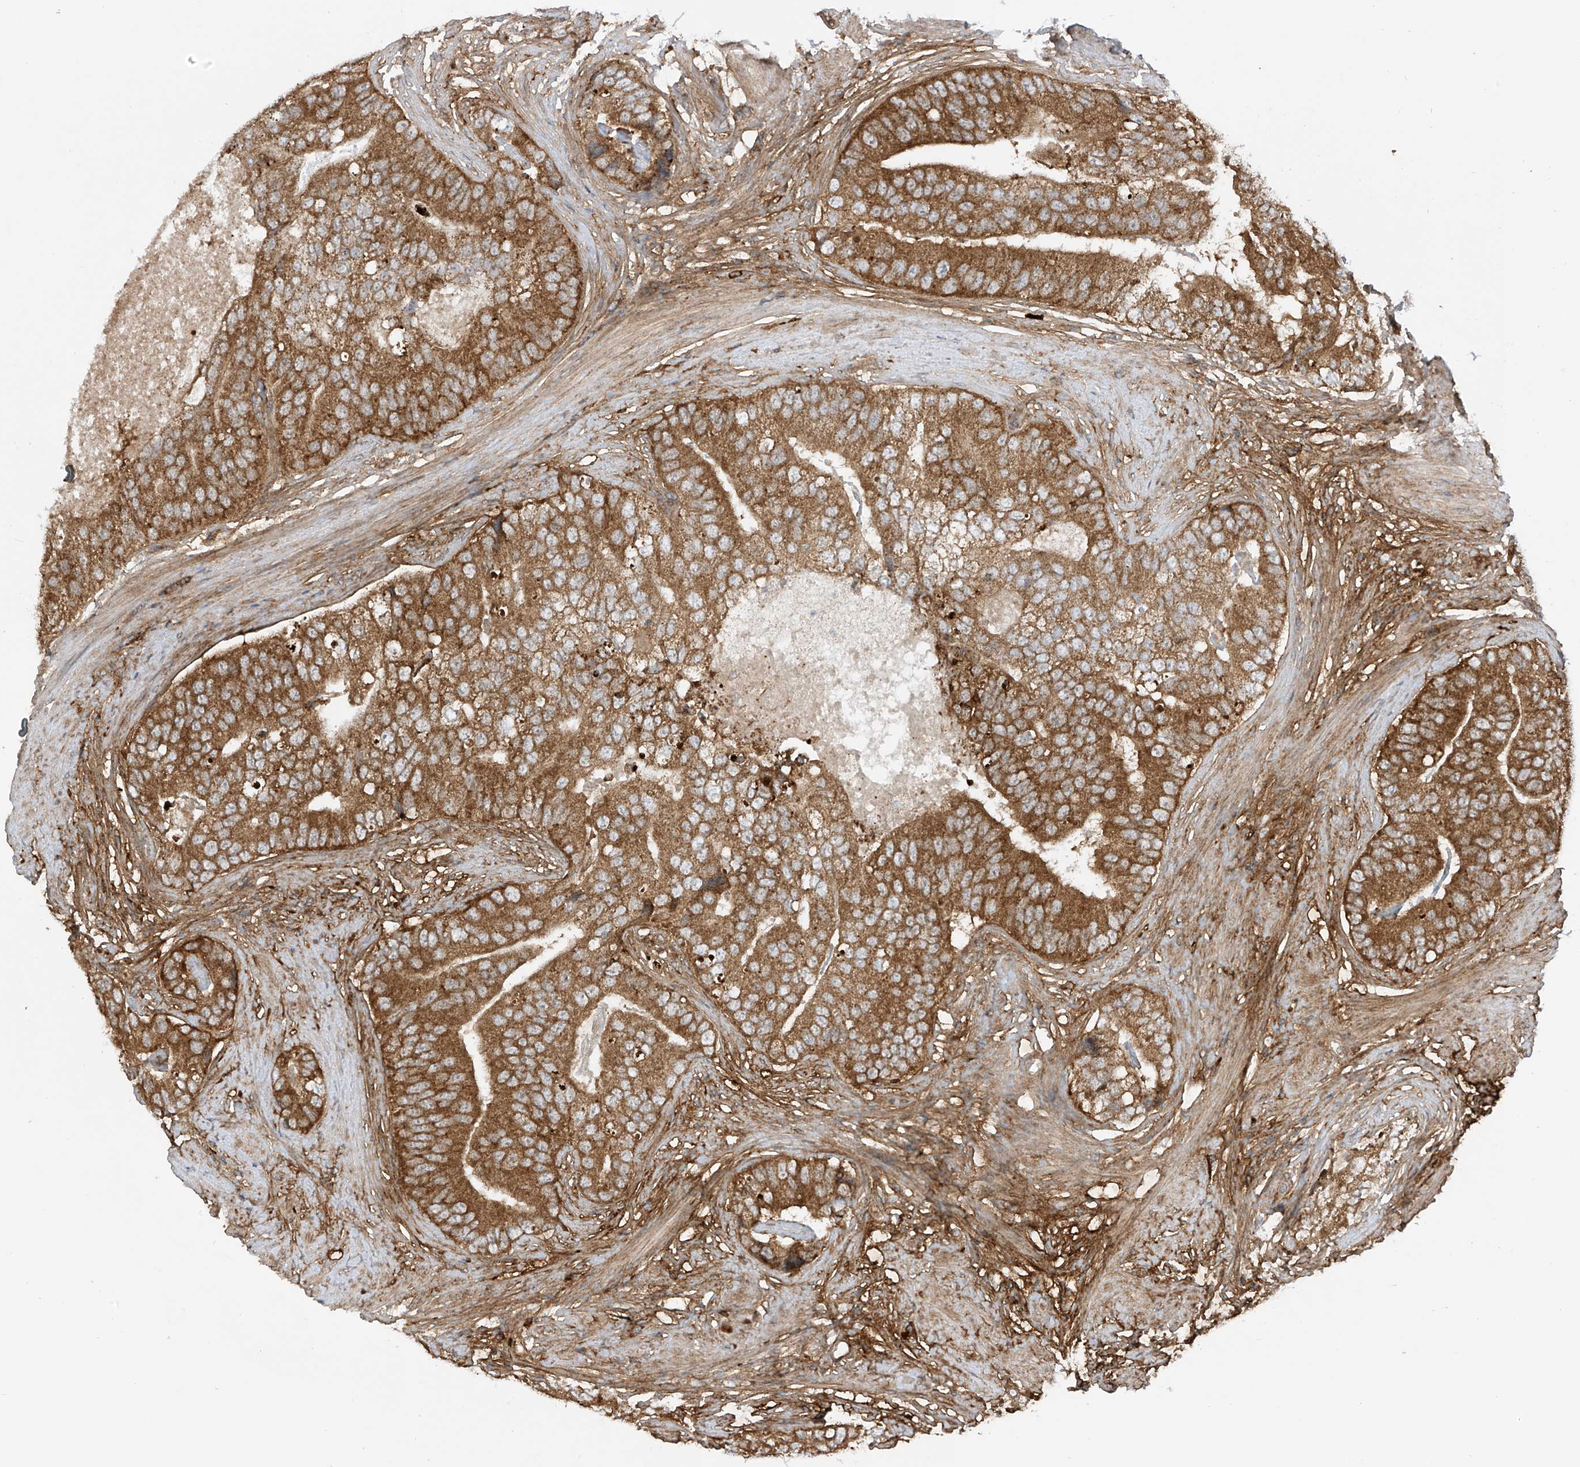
{"staining": {"intensity": "moderate", "quantity": ">75%", "location": "cytoplasmic/membranous"}, "tissue": "prostate cancer", "cell_type": "Tumor cells", "image_type": "cancer", "snomed": [{"axis": "morphology", "description": "Adenocarcinoma, High grade"}, {"axis": "topography", "description": "Prostate"}], "caption": "The image exhibits a brown stain indicating the presence of a protein in the cytoplasmic/membranous of tumor cells in adenocarcinoma (high-grade) (prostate).", "gene": "REPS1", "patient": {"sex": "male", "age": 70}}